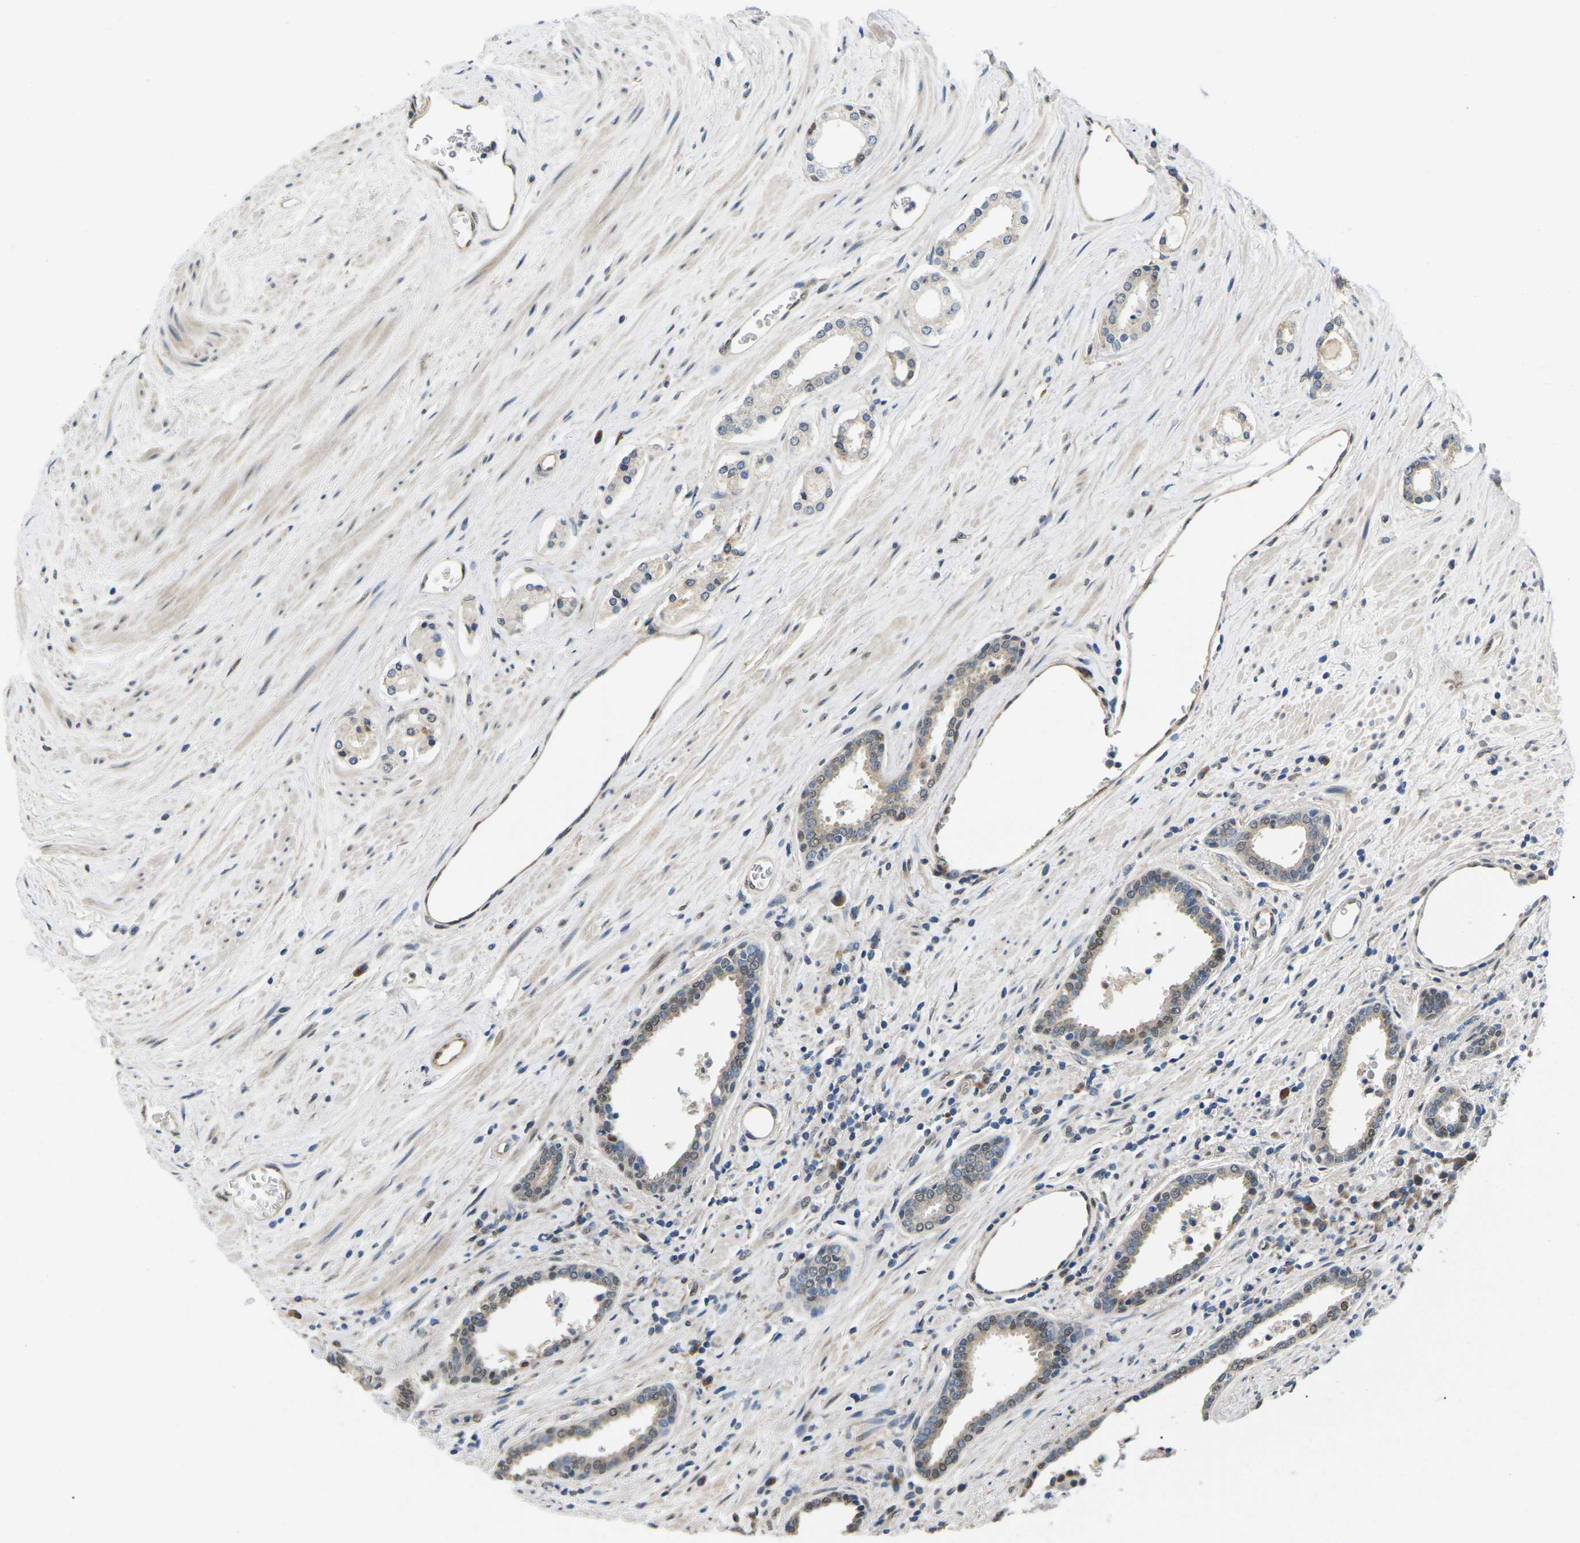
{"staining": {"intensity": "moderate", "quantity": ">75%", "location": "cytoplasmic/membranous,nuclear"}, "tissue": "prostate cancer", "cell_type": "Tumor cells", "image_type": "cancer", "snomed": [{"axis": "morphology", "description": "Adenocarcinoma, High grade"}, {"axis": "topography", "description": "Prostate"}], "caption": "The micrograph displays immunohistochemical staining of prostate cancer. There is moderate cytoplasmic/membranous and nuclear positivity is appreciated in about >75% of tumor cells.", "gene": "ERBB4", "patient": {"sex": "male", "age": 71}}